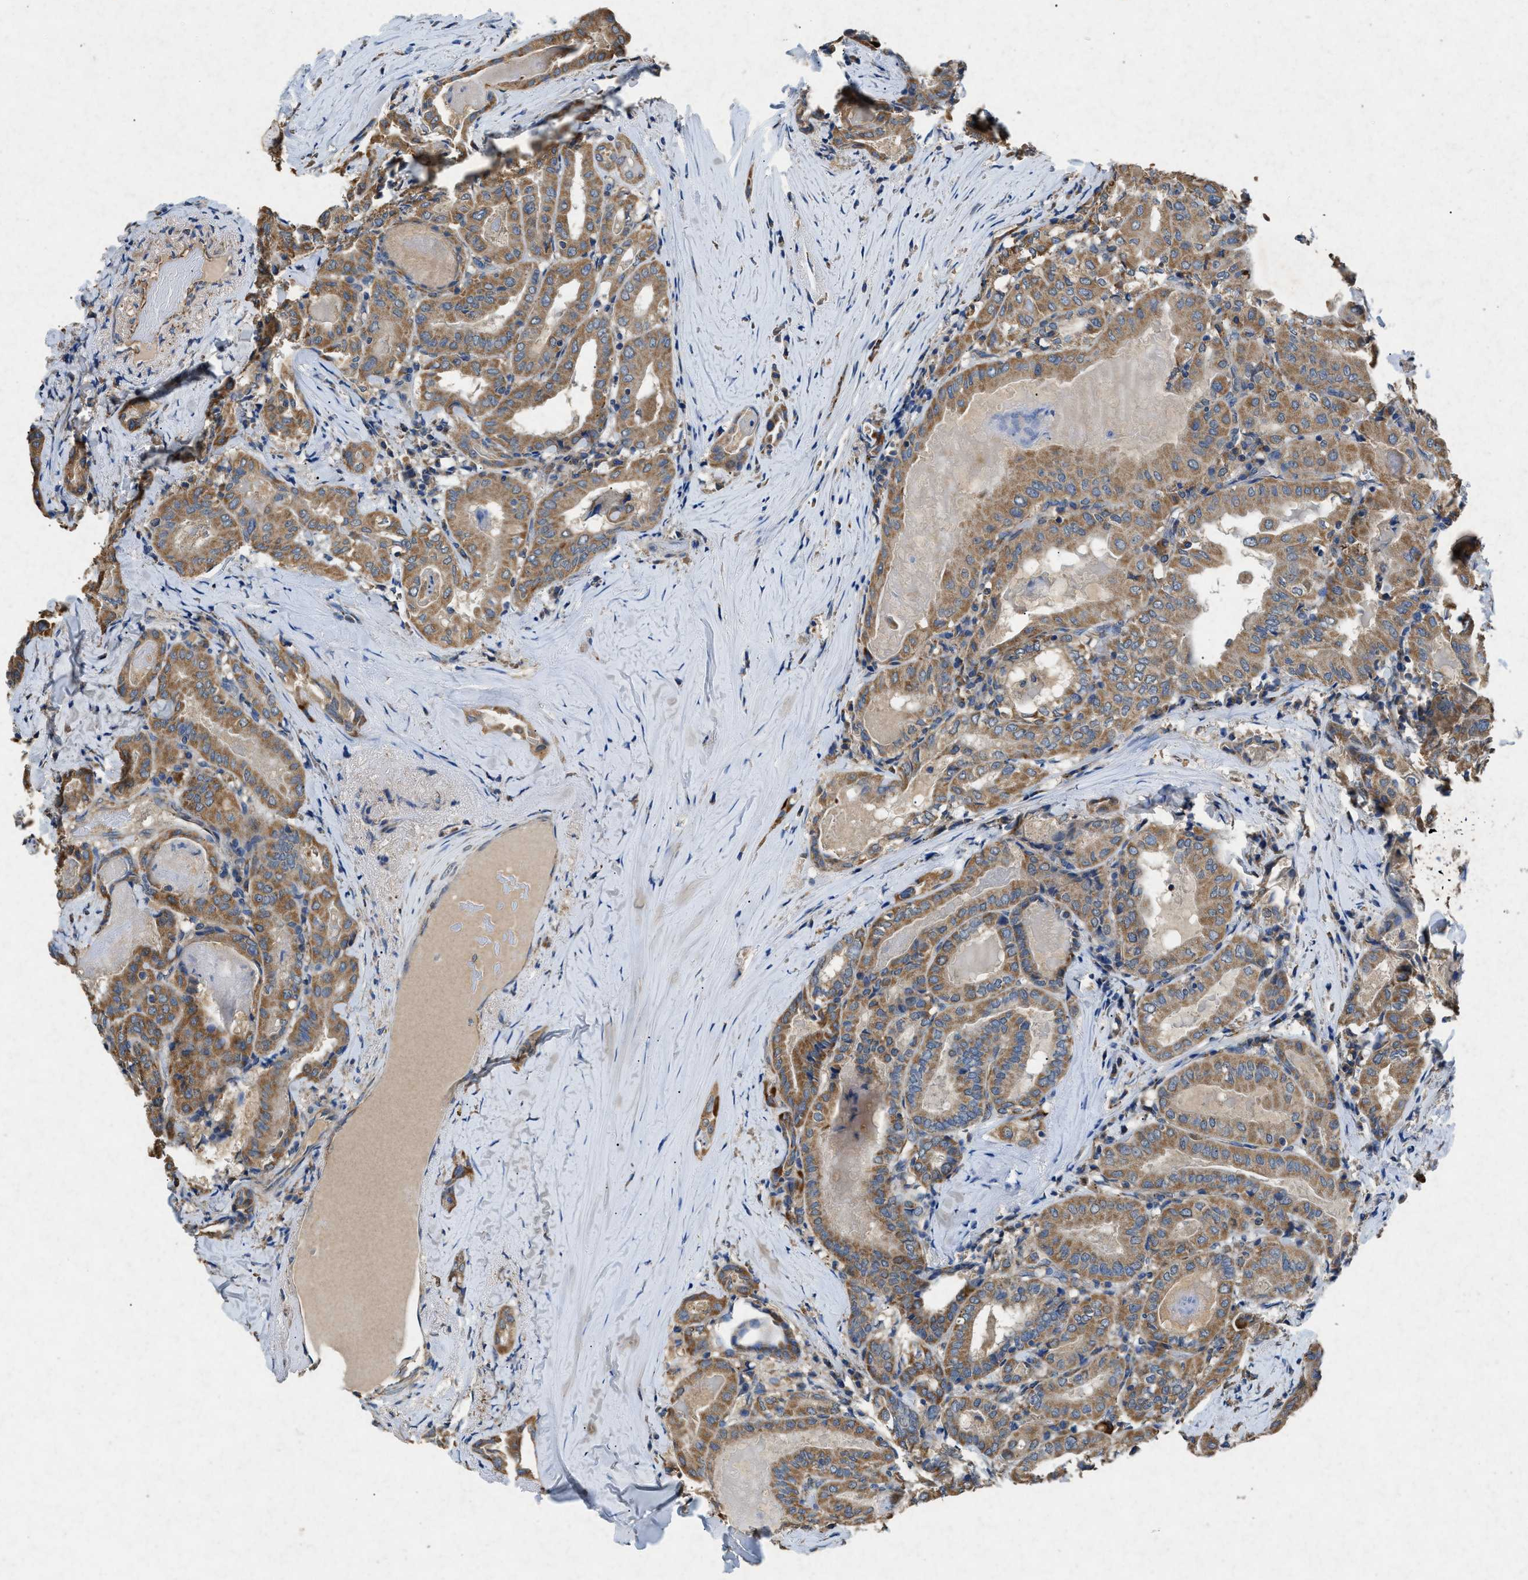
{"staining": {"intensity": "moderate", "quantity": ">75%", "location": "cytoplasmic/membranous"}, "tissue": "thyroid cancer", "cell_type": "Tumor cells", "image_type": "cancer", "snomed": [{"axis": "morphology", "description": "Papillary adenocarcinoma, NOS"}, {"axis": "topography", "description": "Thyroid gland"}], "caption": "Thyroid cancer stained for a protein shows moderate cytoplasmic/membranous positivity in tumor cells. (Stains: DAB in brown, nuclei in blue, Microscopy: brightfield microscopy at high magnification).", "gene": "CDK15", "patient": {"sex": "female", "age": 42}}